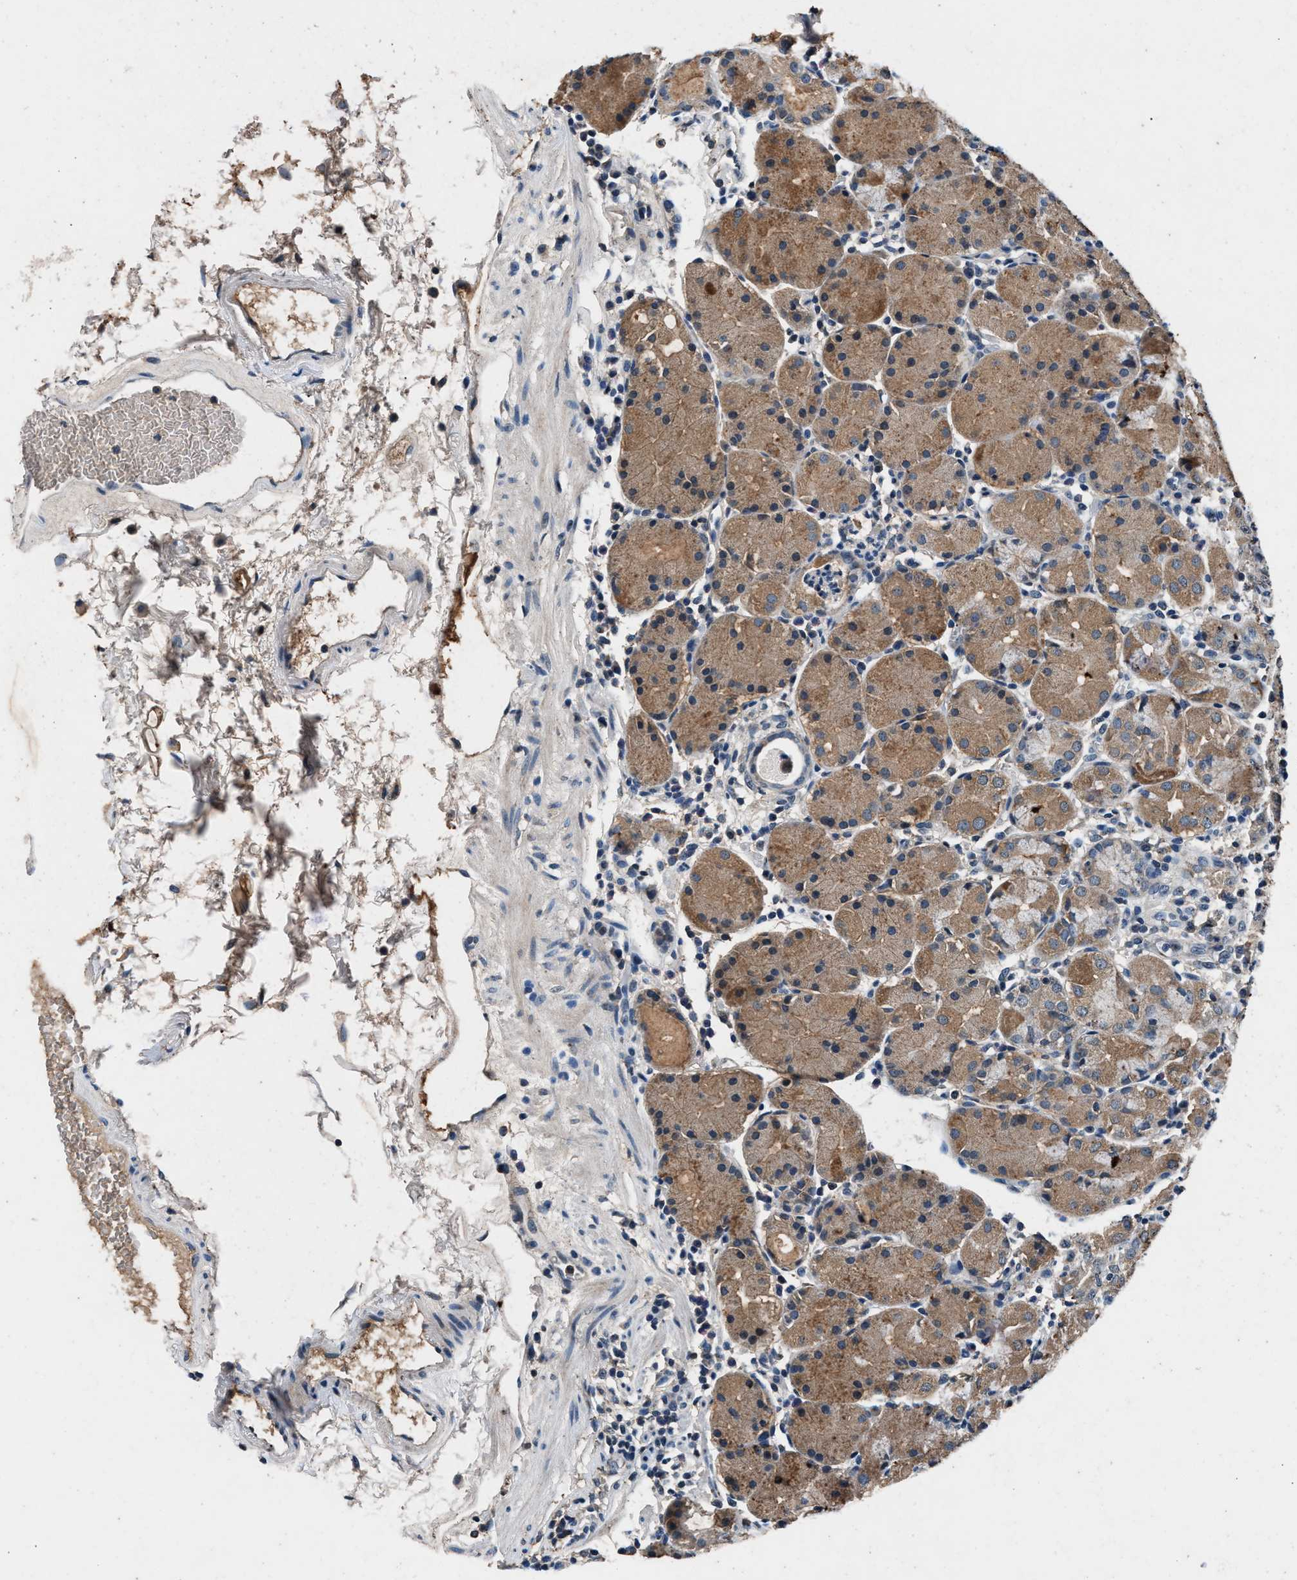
{"staining": {"intensity": "moderate", "quantity": ">75%", "location": "cytoplasmic/membranous"}, "tissue": "stomach", "cell_type": "Glandular cells", "image_type": "normal", "snomed": [{"axis": "morphology", "description": "Normal tissue, NOS"}, {"axis": "topography", "description": "Stomach"}, {"axis": "topography", "description": "Stomach, lower"}], "caption": "A brown stain shows moderate cytoplasmic/membranous expression of a protein in glandular cells of normal human stomach. (DAB IHC, brown staining for protein, blue staining for nuclei).", "gene": "DENND6B", "patient": {"sex": "female", "age": 75}}